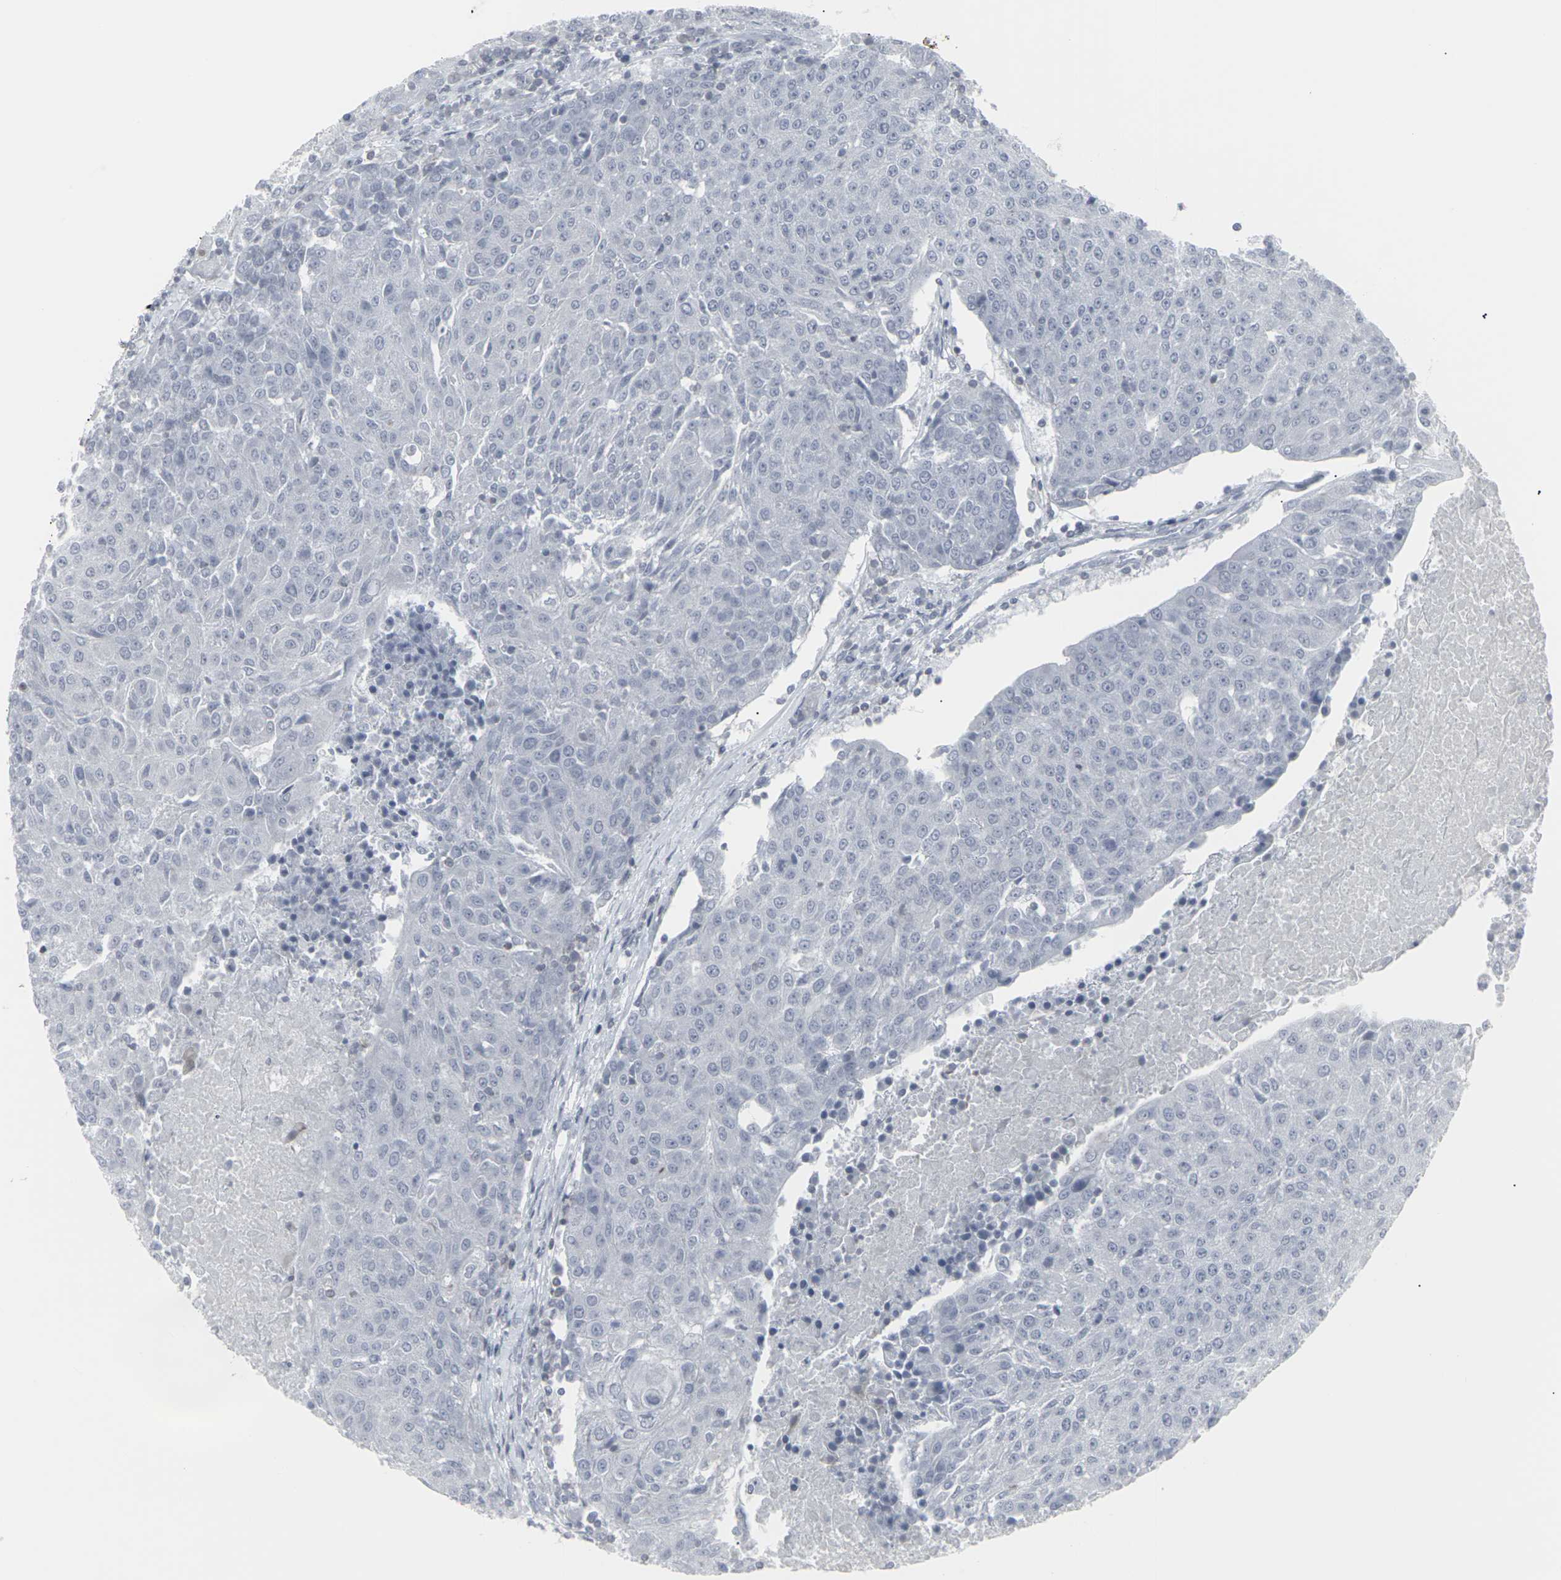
{"staining": {"intensity": "negative", "quantity": "none", "location": "none"}, "tissue": "urothelial cancer", "cell_type": "Tumor cells", "image_type": "cancer", "snomed": [{"axis": "morphology", "description": "Urothelial carcinoma, High grade"}, {"axis": "topography", "description": "Urinary bladder"}], "caption": "Image shows no protein staining in tumor cells of urothelial carcinoma (high-grade) tissue.", "gene": "APOBEC2", "patient": {"sex": "female", "age": 85}}